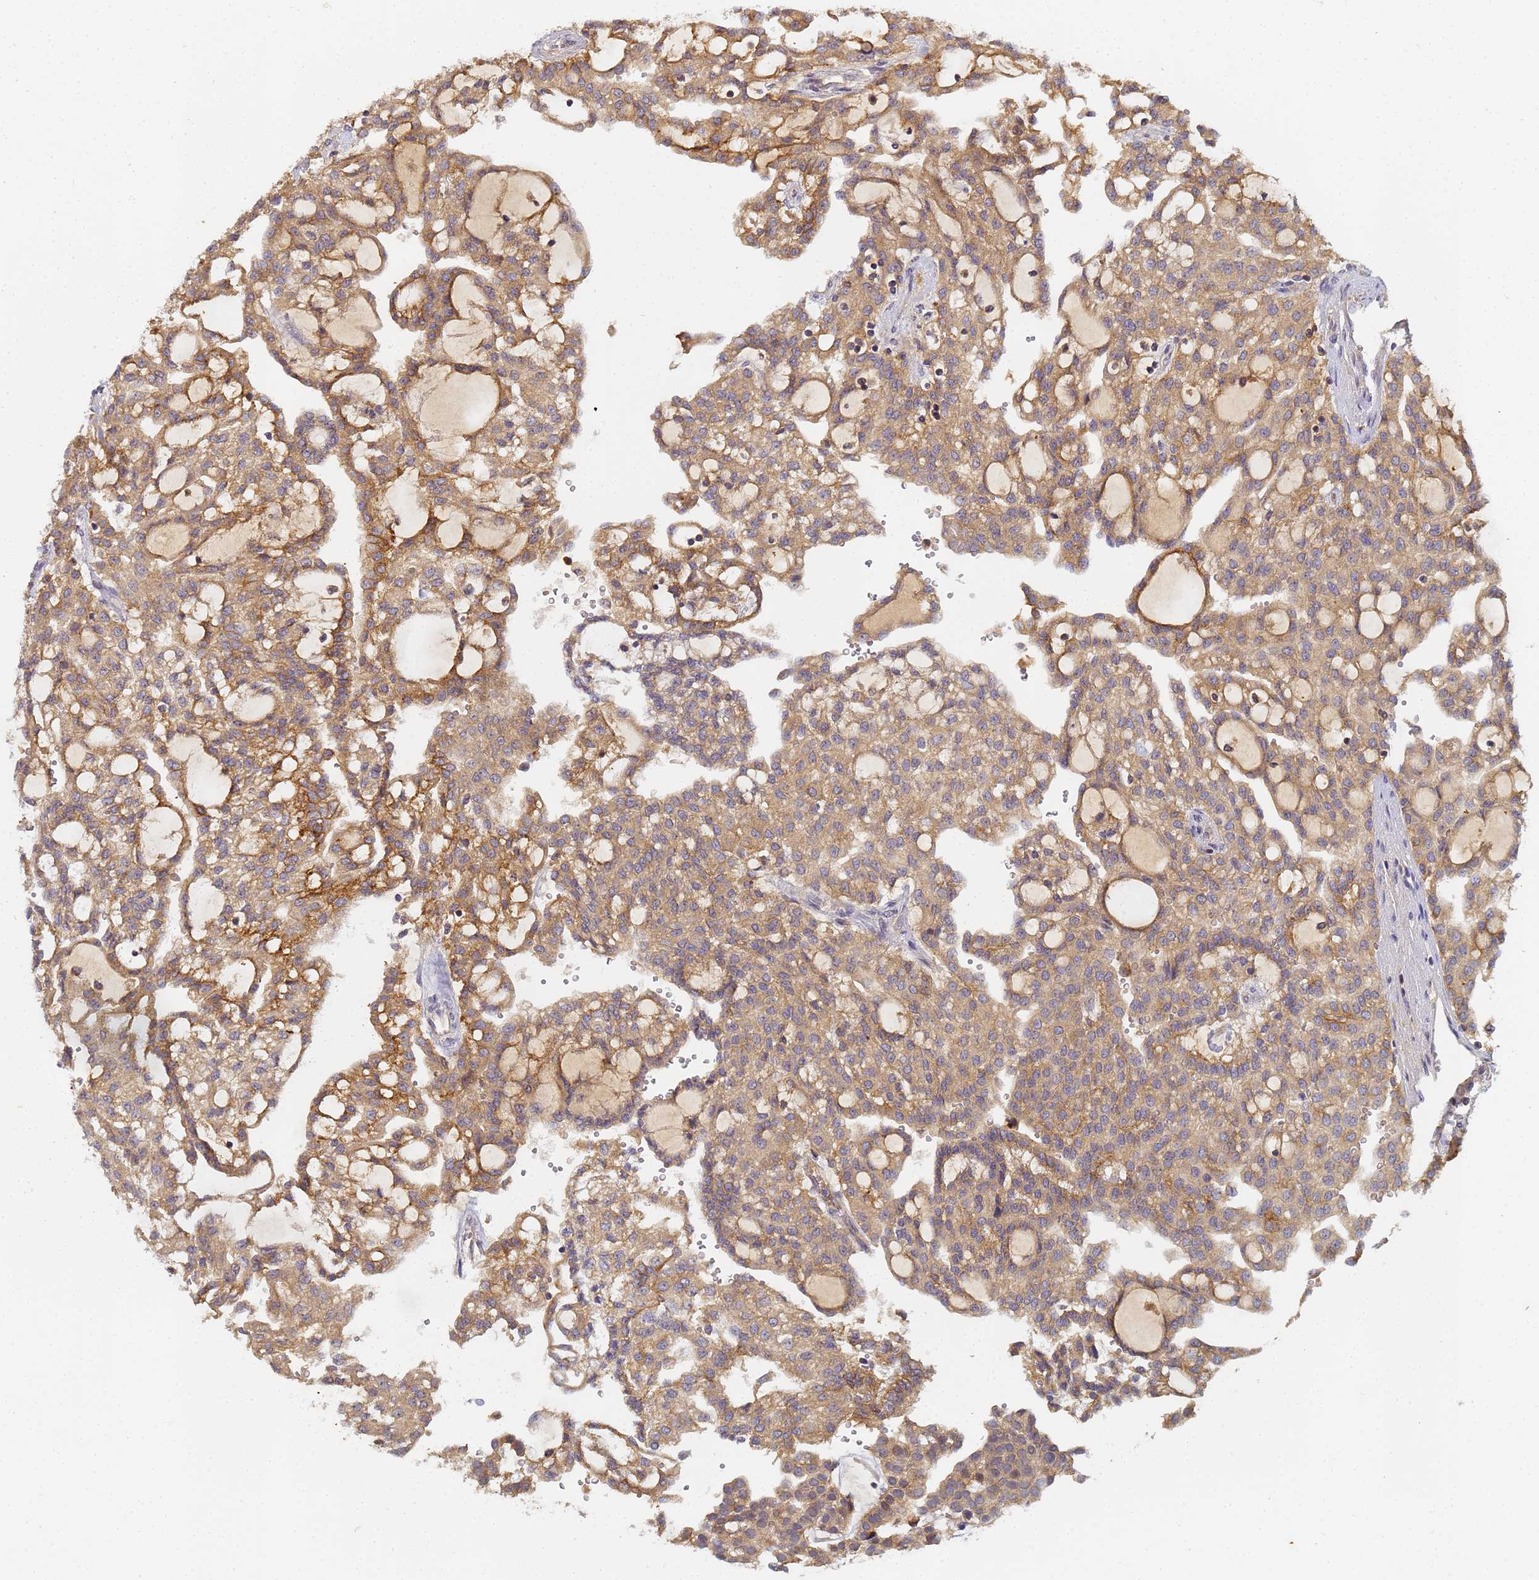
{"staining": {"intensity": "moderate", "quantity": ">75%", "location": "cytoplasmic/membranous"}, "tissue": "renal cancer", "cell_type": "Tumor cells", "image_type": "cancer", "snomed": [{"axis": "morphology", "description": "Adenocarcinoma, NOS"}, {"axis": "topography", "description": "Kidney"}], "caption": "Immunohistochemical staining of human adenocarcinoma (renal) exhibits medium levels of moderate cytoplasmic/membranous protein positivity in approximately >75% of tumor cells. Ihc stains the protein in brown and the nuclei are stained blue.", "gene": "LRRC69", "patient": {"sex": "male", "age": 63}}